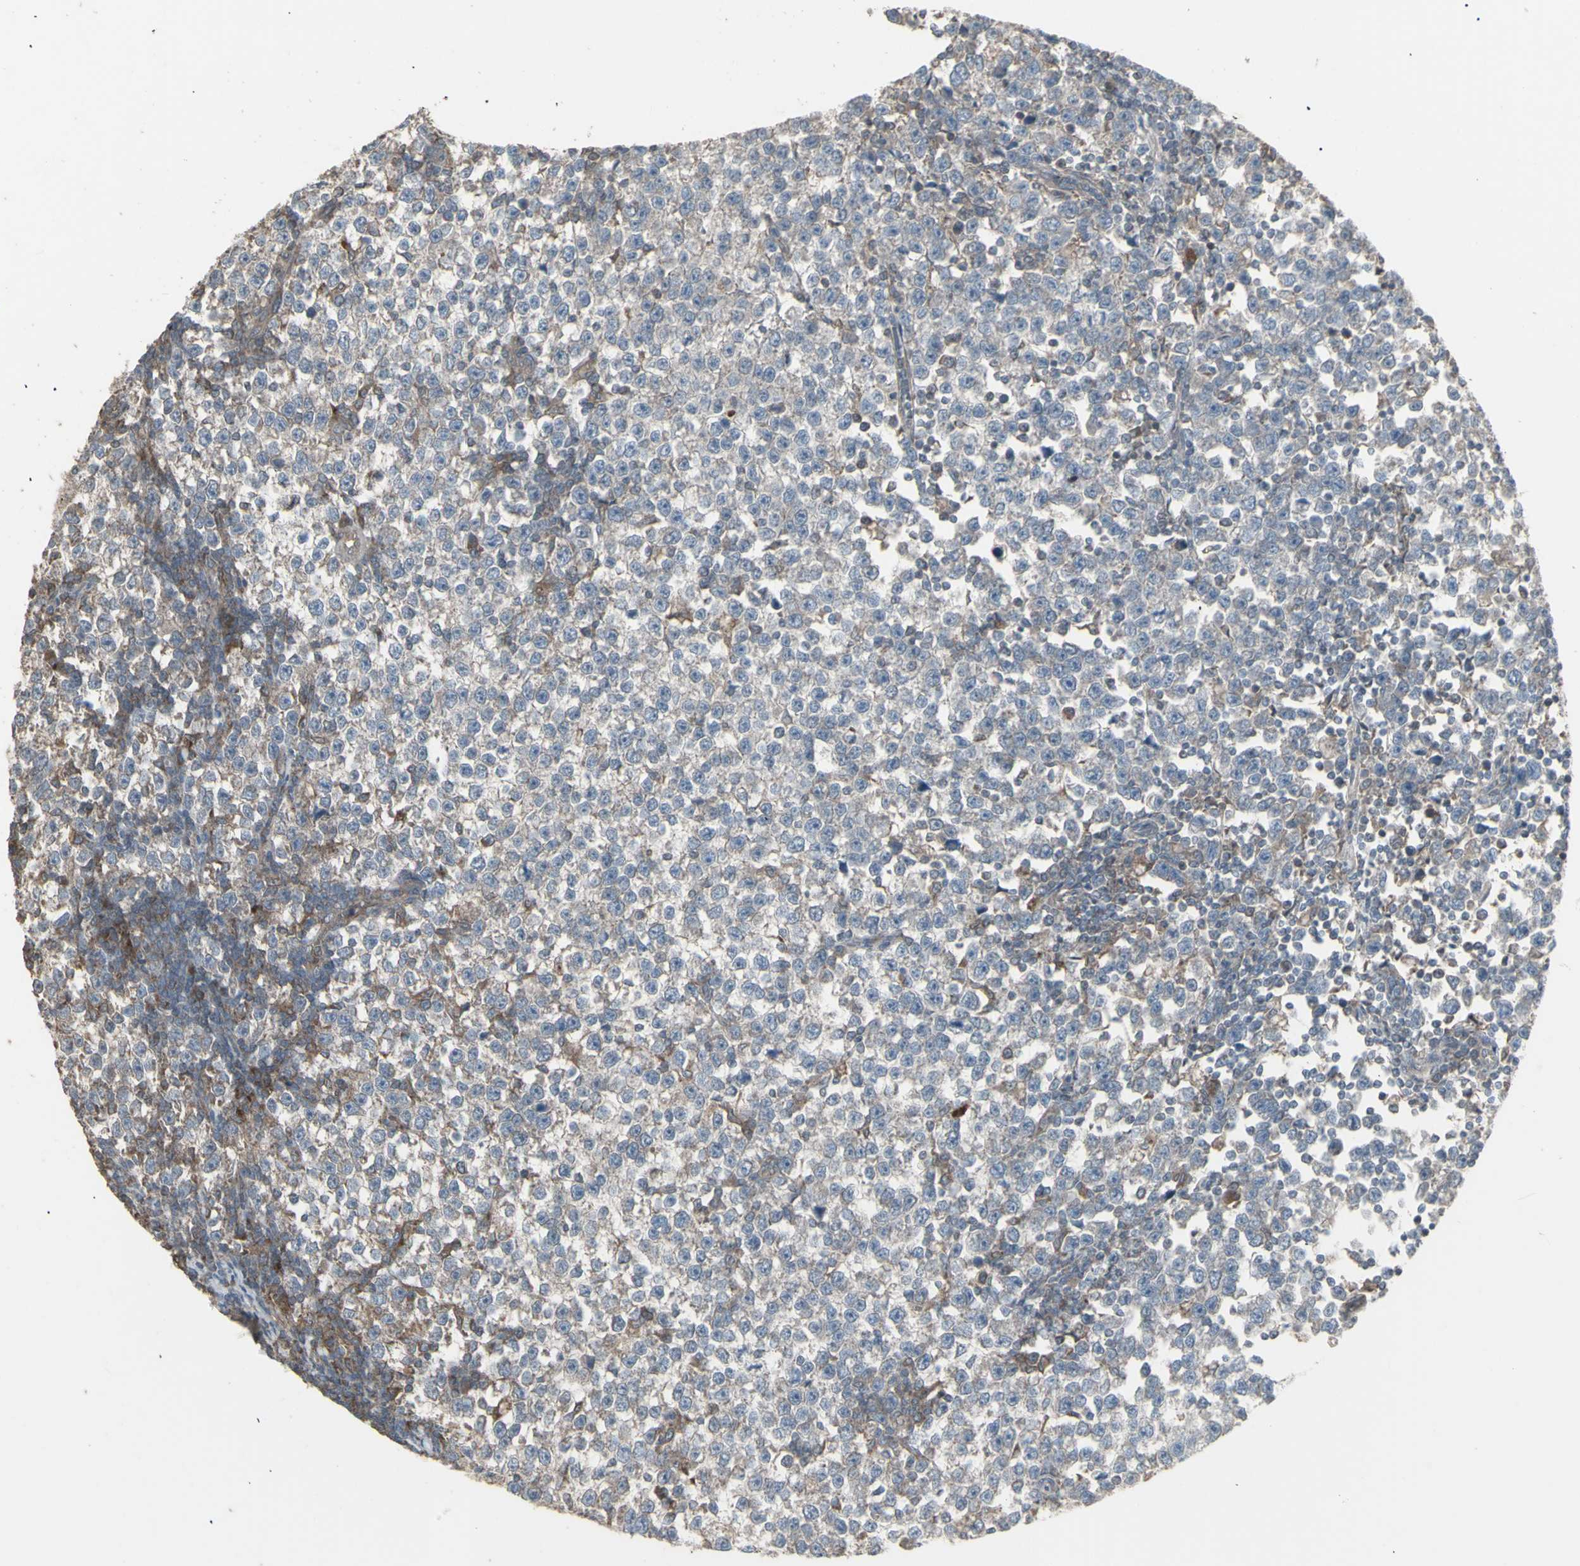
{"staining": {"intensity": "weak", "quantity": "25%-75%", "location": "cytoplasmic/membranous"}, "tissue": "testis cancer", "cell_type": "Tumor cells", "image_type": "cancer", "snomed": [{"axis": "morphology", "description": "Seminoma, NOS"}, {"axis": "topography", "description": "Testis"}], "caption": "Tumor cells show weak cytoplasmic/membranous positivity in approximately 25%-75% of cells in testis seminoma.", "gene": "RNASEL", "patient": {"sex": "male", "age": 43}}